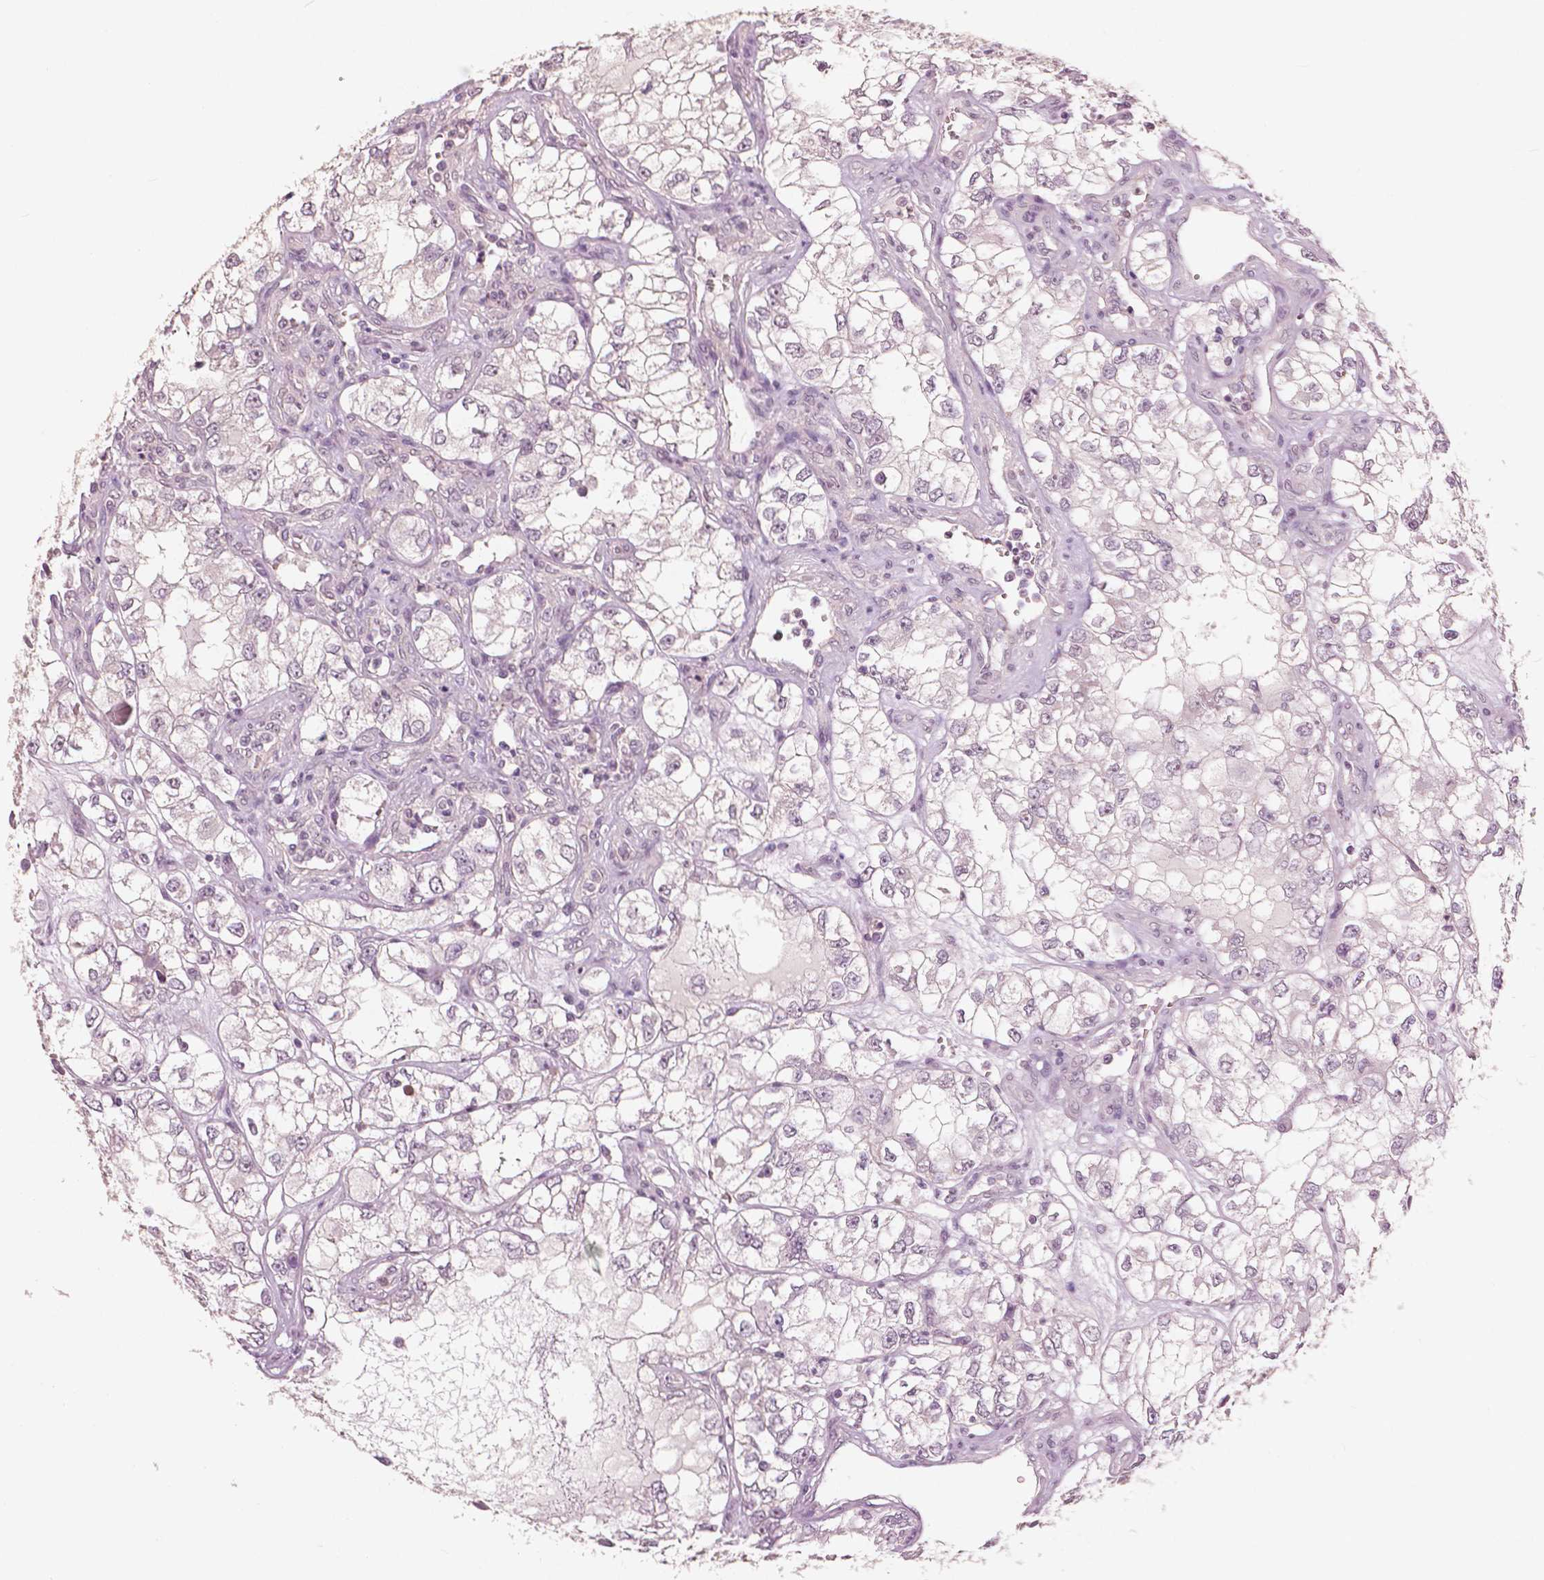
{"staining": {"intensity": "negative", "quantity": "none", "location": "none"}, "tissue": "renal cancer", "cell_type": "Tumor cells", "image_type": "cancer", "snomed": [{"axis": "morphology", "description": "Adenocarcinoma, NOS"}, {"axis": "topography", "description": "Kidney"}], "caption": "This photomicrograph is of adenocarcinoma (renal) stained with immunohistochemistry to label a protein in brown with the nuclei are counter-stained blue. There is no positivity in tumor cells.", "gene": "NANOG", "patient": {"sex": "female", "age": 59}}